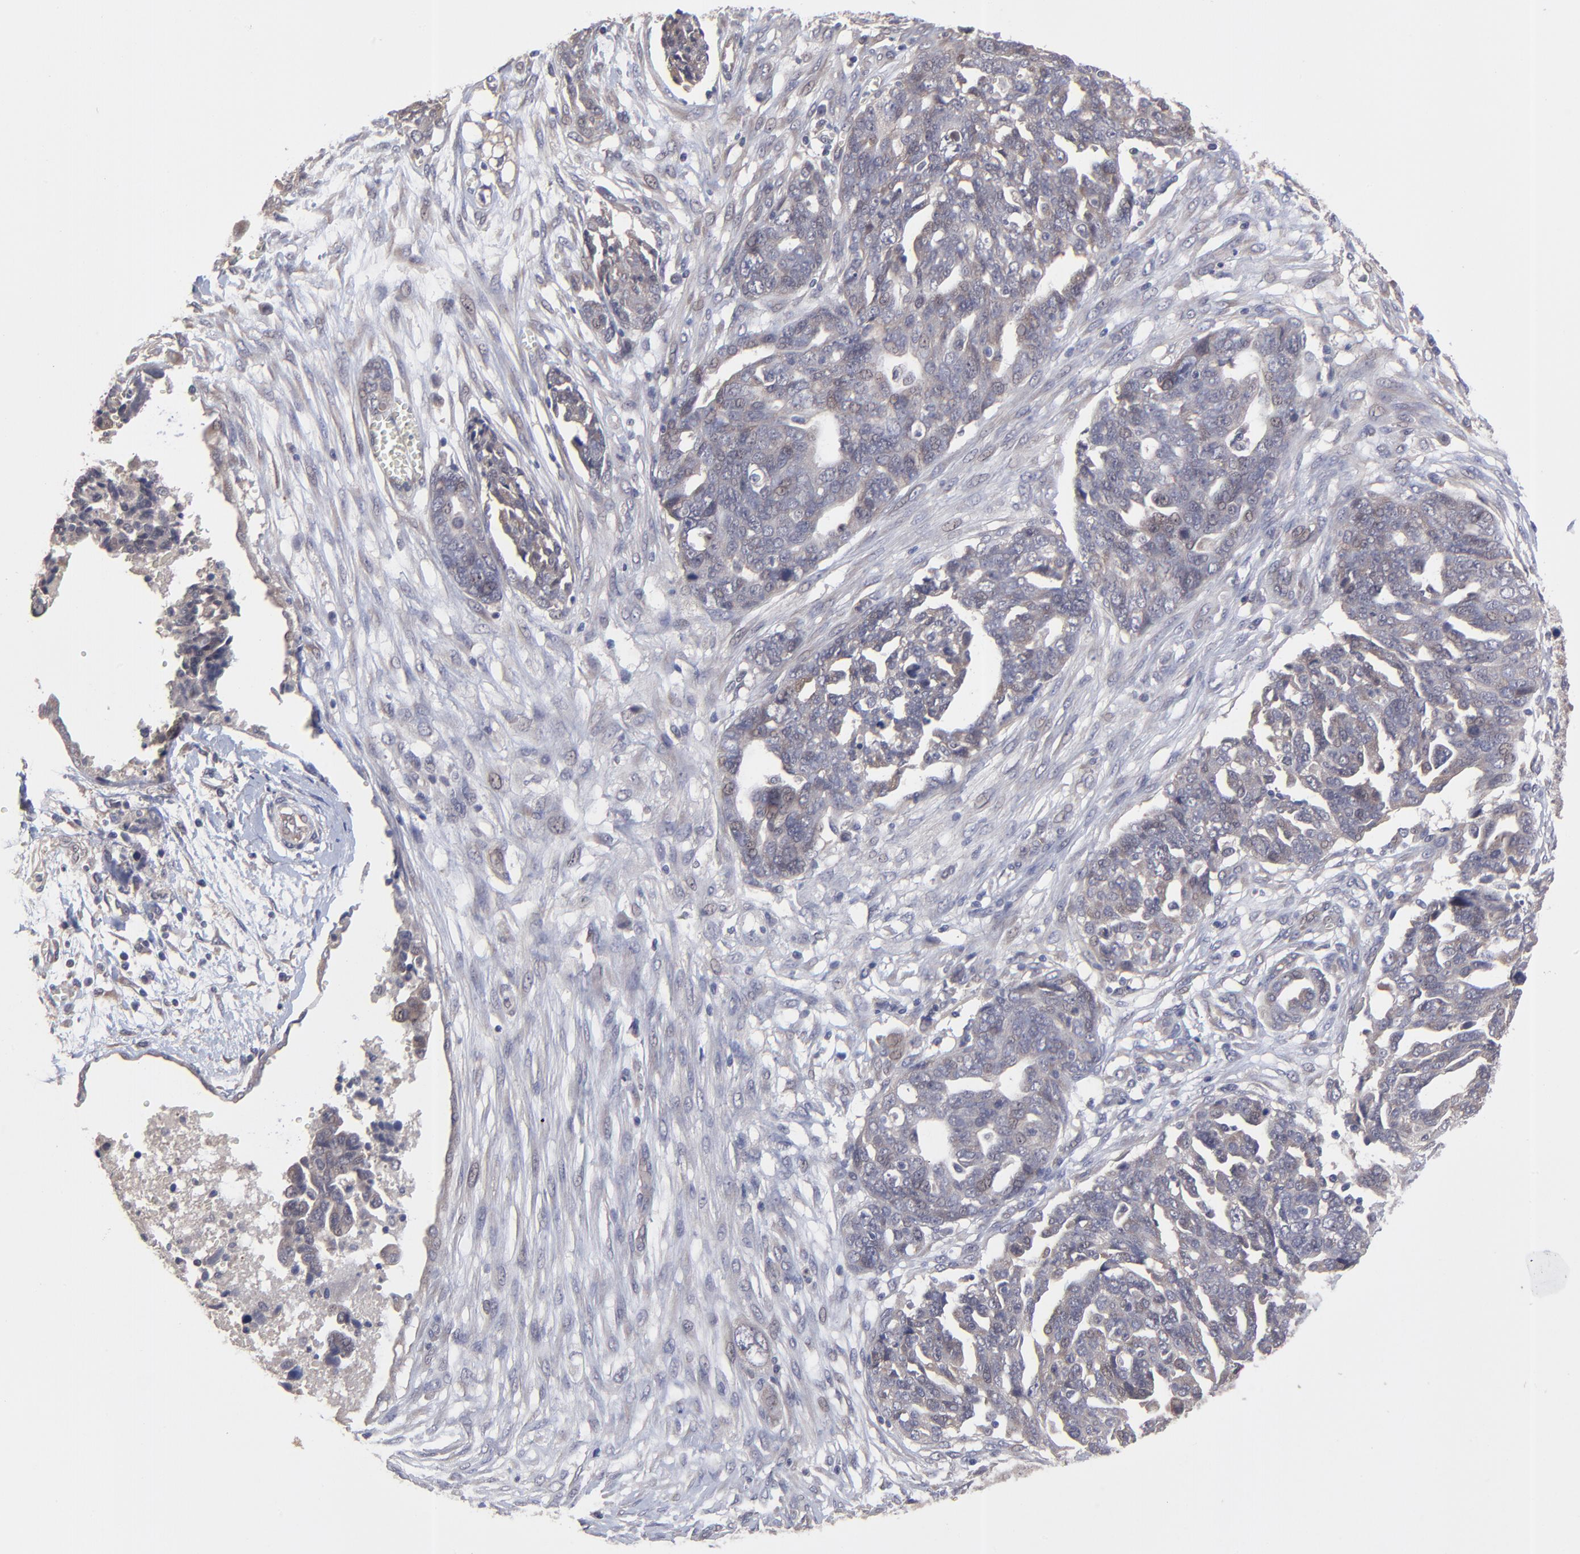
{"staining": {"intensity": "weak", "quantity": "<25%", "location": "cytoplasmic/membranous"}, "tissue": "ovarian cancer", "cell_type": "Tumor cells", "image_type": "cancer", "snomed": [{"axis": "morphology", "description": "Normal tissue, NOS"}, {"axis": "morphology", "description": "Cystadenocarcinoma, serous, NOS"}, {"axis": "topography", "description": "Fallopian tube"}, {"axis": "topography", "description": "Ovary"}], "caption": "Immunohistochemistry (IHC) histopathology image of neoplastic tissue: serous cystadenocarcinoma (ovarian) stained with DAB (3,3'-diaminobenzidine) displays no significant protein expression in tumor cells.", "gene": "ZNF780B", "patient": {"sex": "female", "age": 56}}